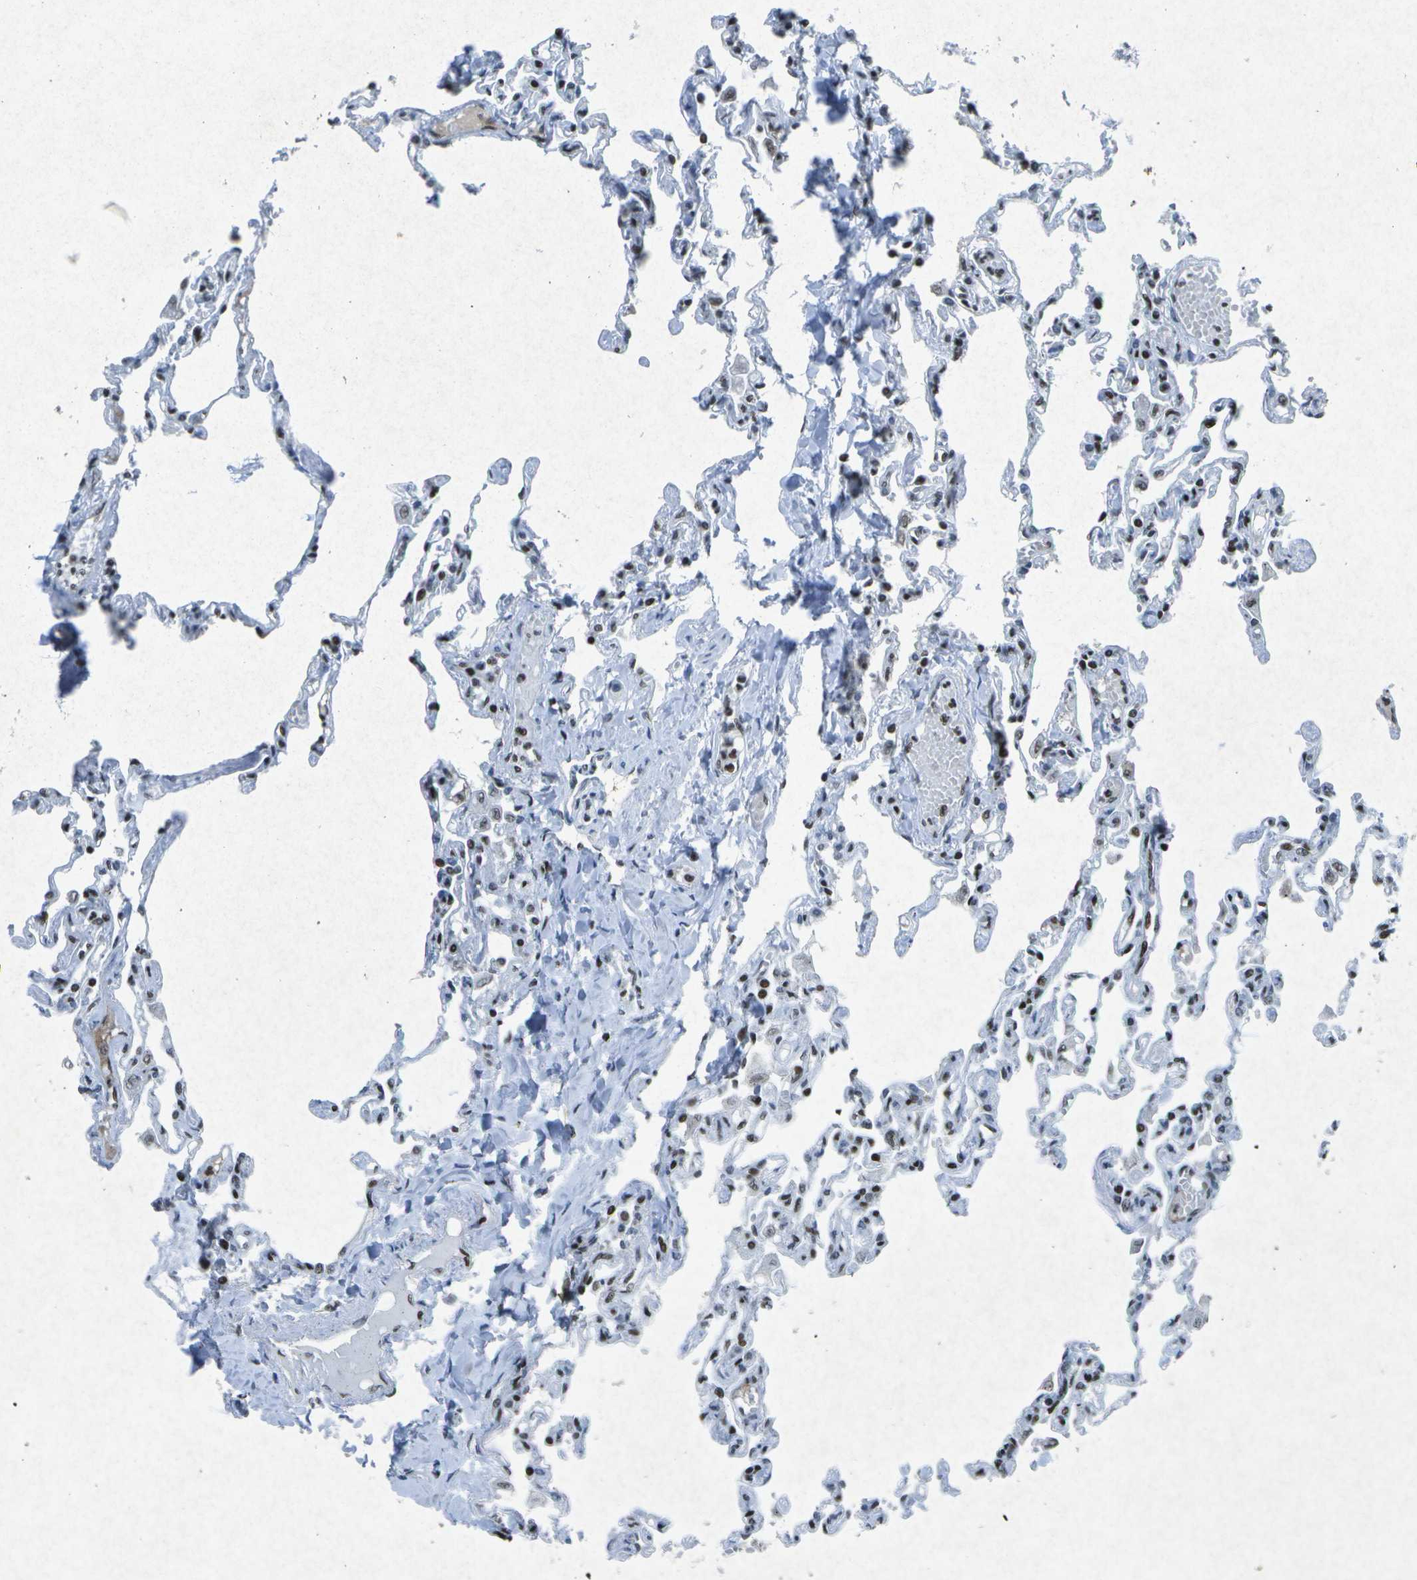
{"staining": {"intensity": "strong", "quantity": ">75%", "location": "nuclear"}, "tissue": "lung", "cell_type": "Alveolar cells", "image_type": "normal", "snomed": [{"axis": "morphology", "description": "Normal tissue, NOS"}, {"axis": "topography", "description": "Lung"}], "caption": "DAB immunohistochemical staining of normal lung demonstrates strong nuclear protein expression in about >75% of alveolar cells.", "gene": "MTA2", "patient": {"sex": "male", "age": 21}}